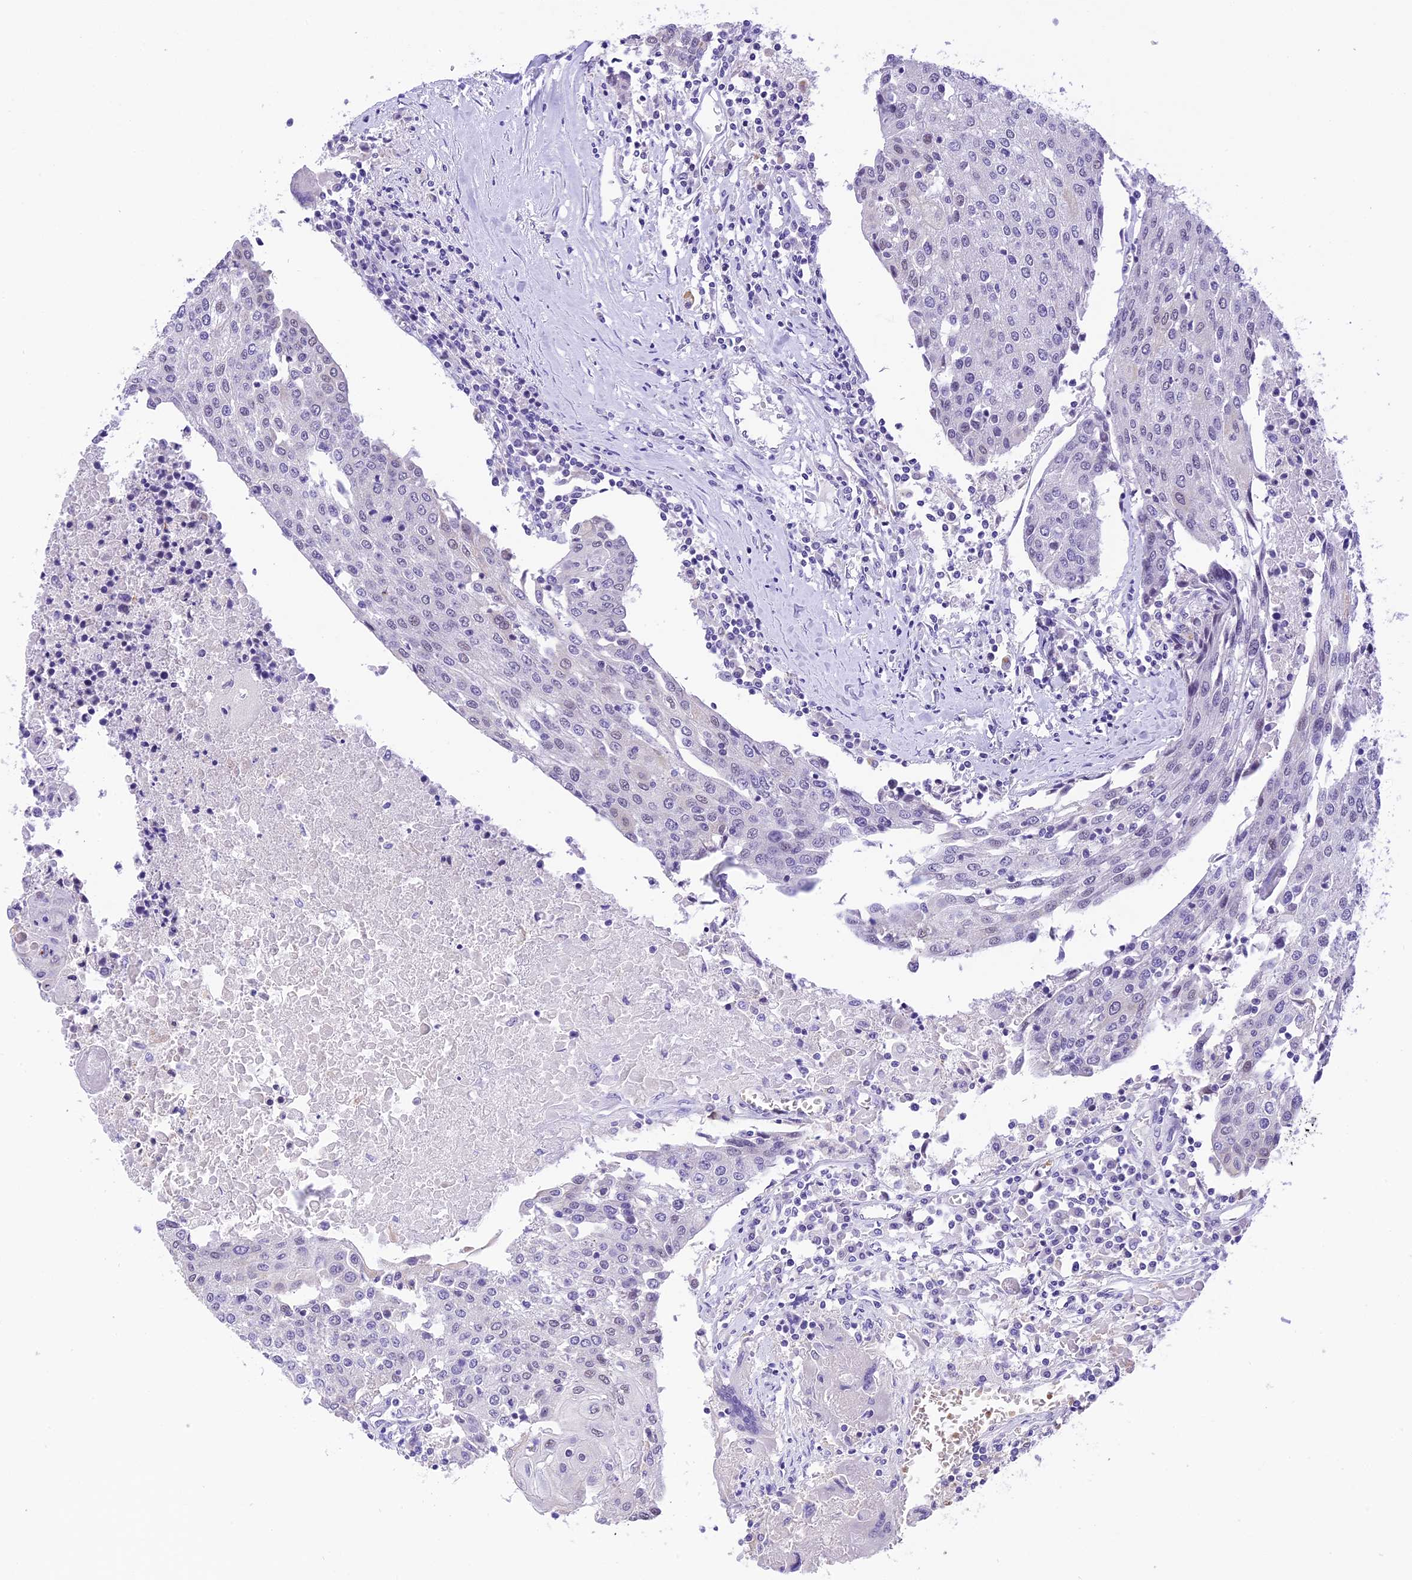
{"staining": {"intensity": "negative", "quantity": "none", "location": "none"}, "tissue": "urothelial cancer", "cell_type": "Tumor cells", "image_type": "cancer", "snomed": [{"axis": "morphology", "description": "Urothelial carcinoma, High grade"}, {"axis": "topography", "description": "Urinary bladder"}], "caption": "The micrograph shows no staining of tumor cells in urothelial cancer.", "gene": "AHSP", "patient": {"sex": "female", "age": 85}}